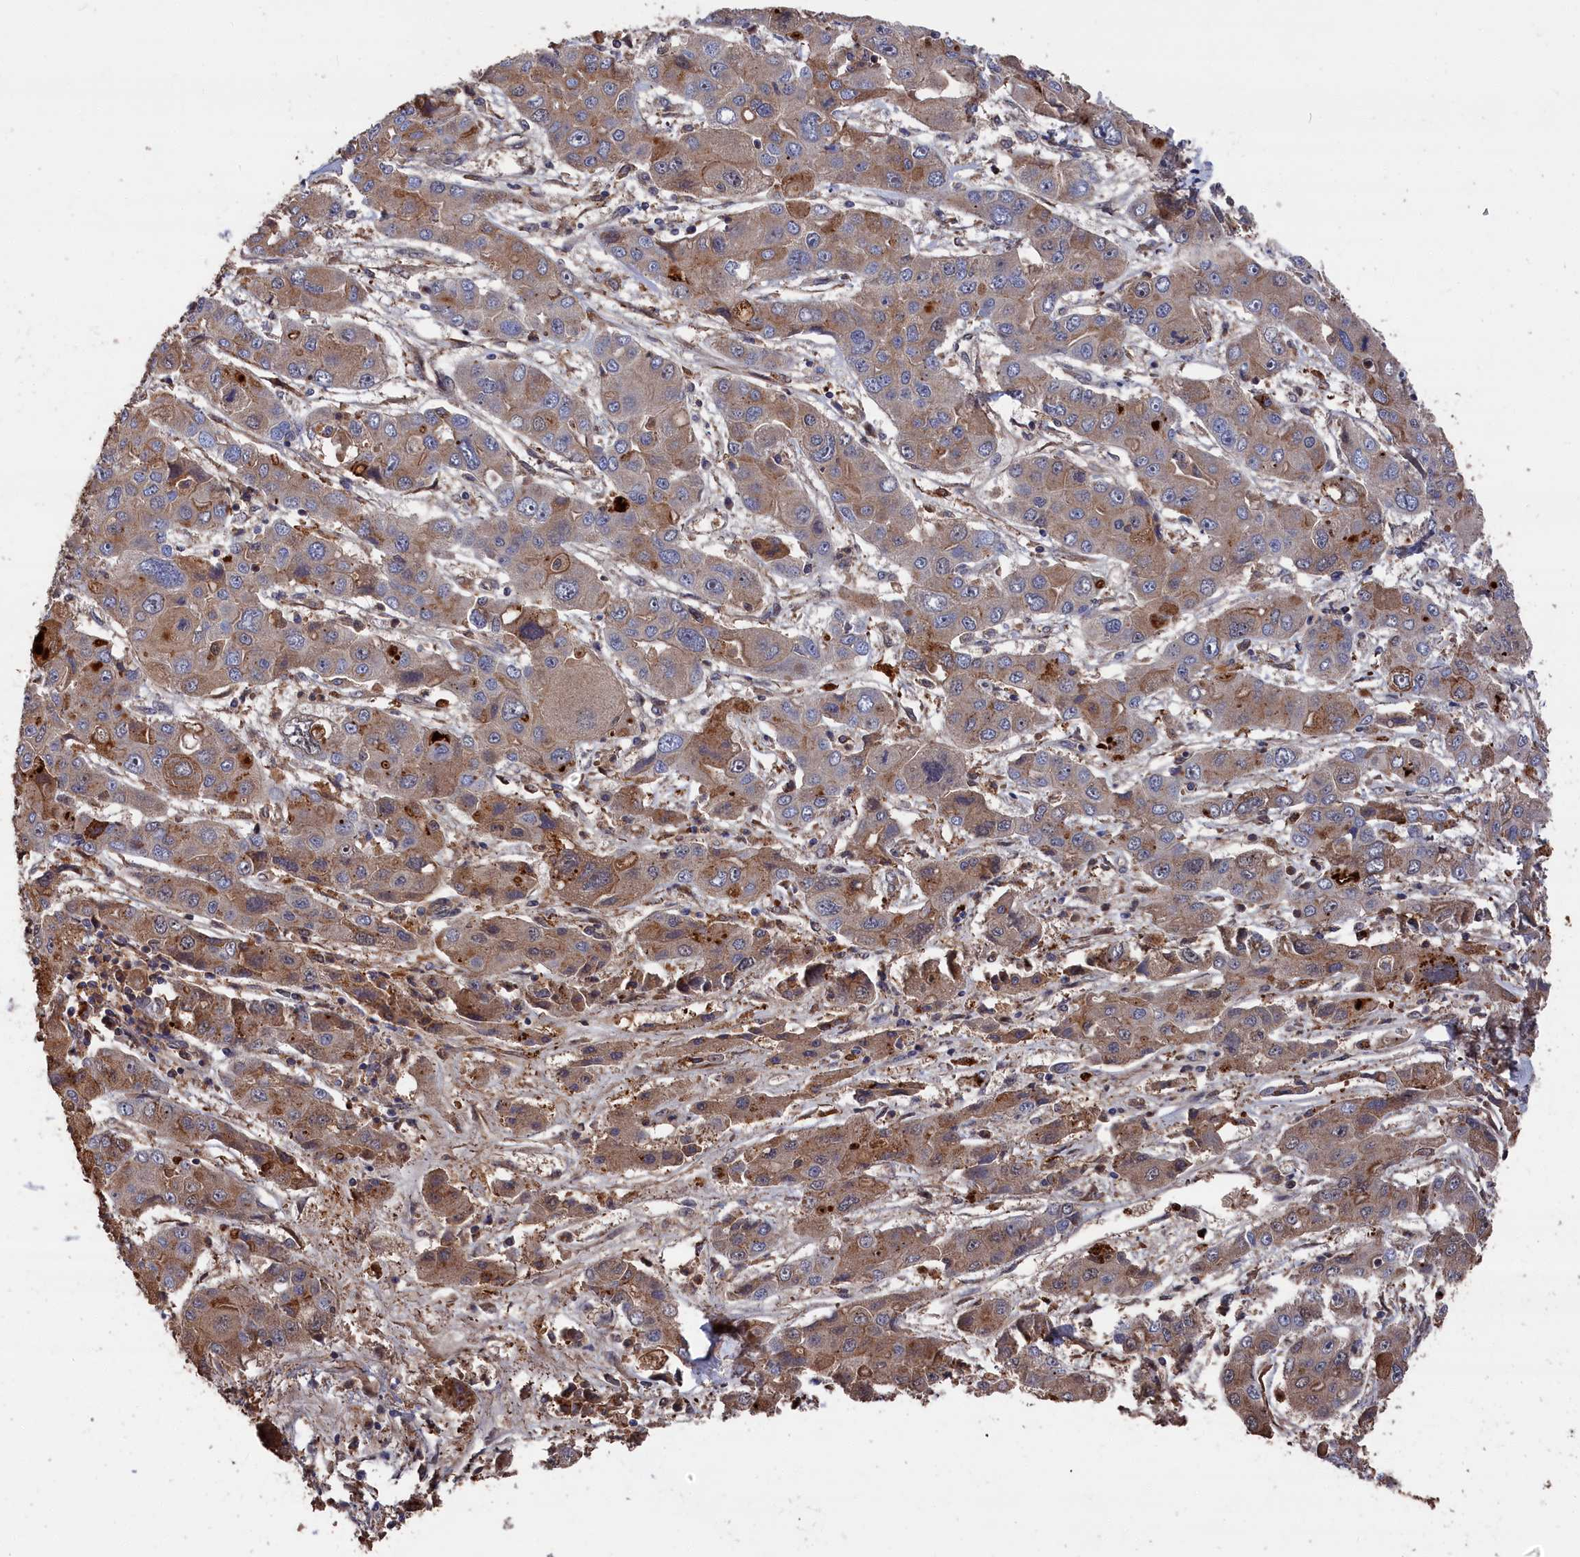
{"staining": {"intensity": "moderate", "quantity": "25%-75%", "location": "cytoplasmic/membranous"}, "tissue": "liver cancer", "cell_type": "Tumor cells", "image_type": "cancer", "snomed": [{"axis": "morphology", "description": "Cholangiocarcinoma"}, {"axis": "topography", "description": "Liver"}], "caption": "Cholangiocarcinoma (liver) stained with a protein marker exhibits moderate staining in tumor cells.", "gene": "RMI2", "patient": {"sex": "male", "age": 67}}